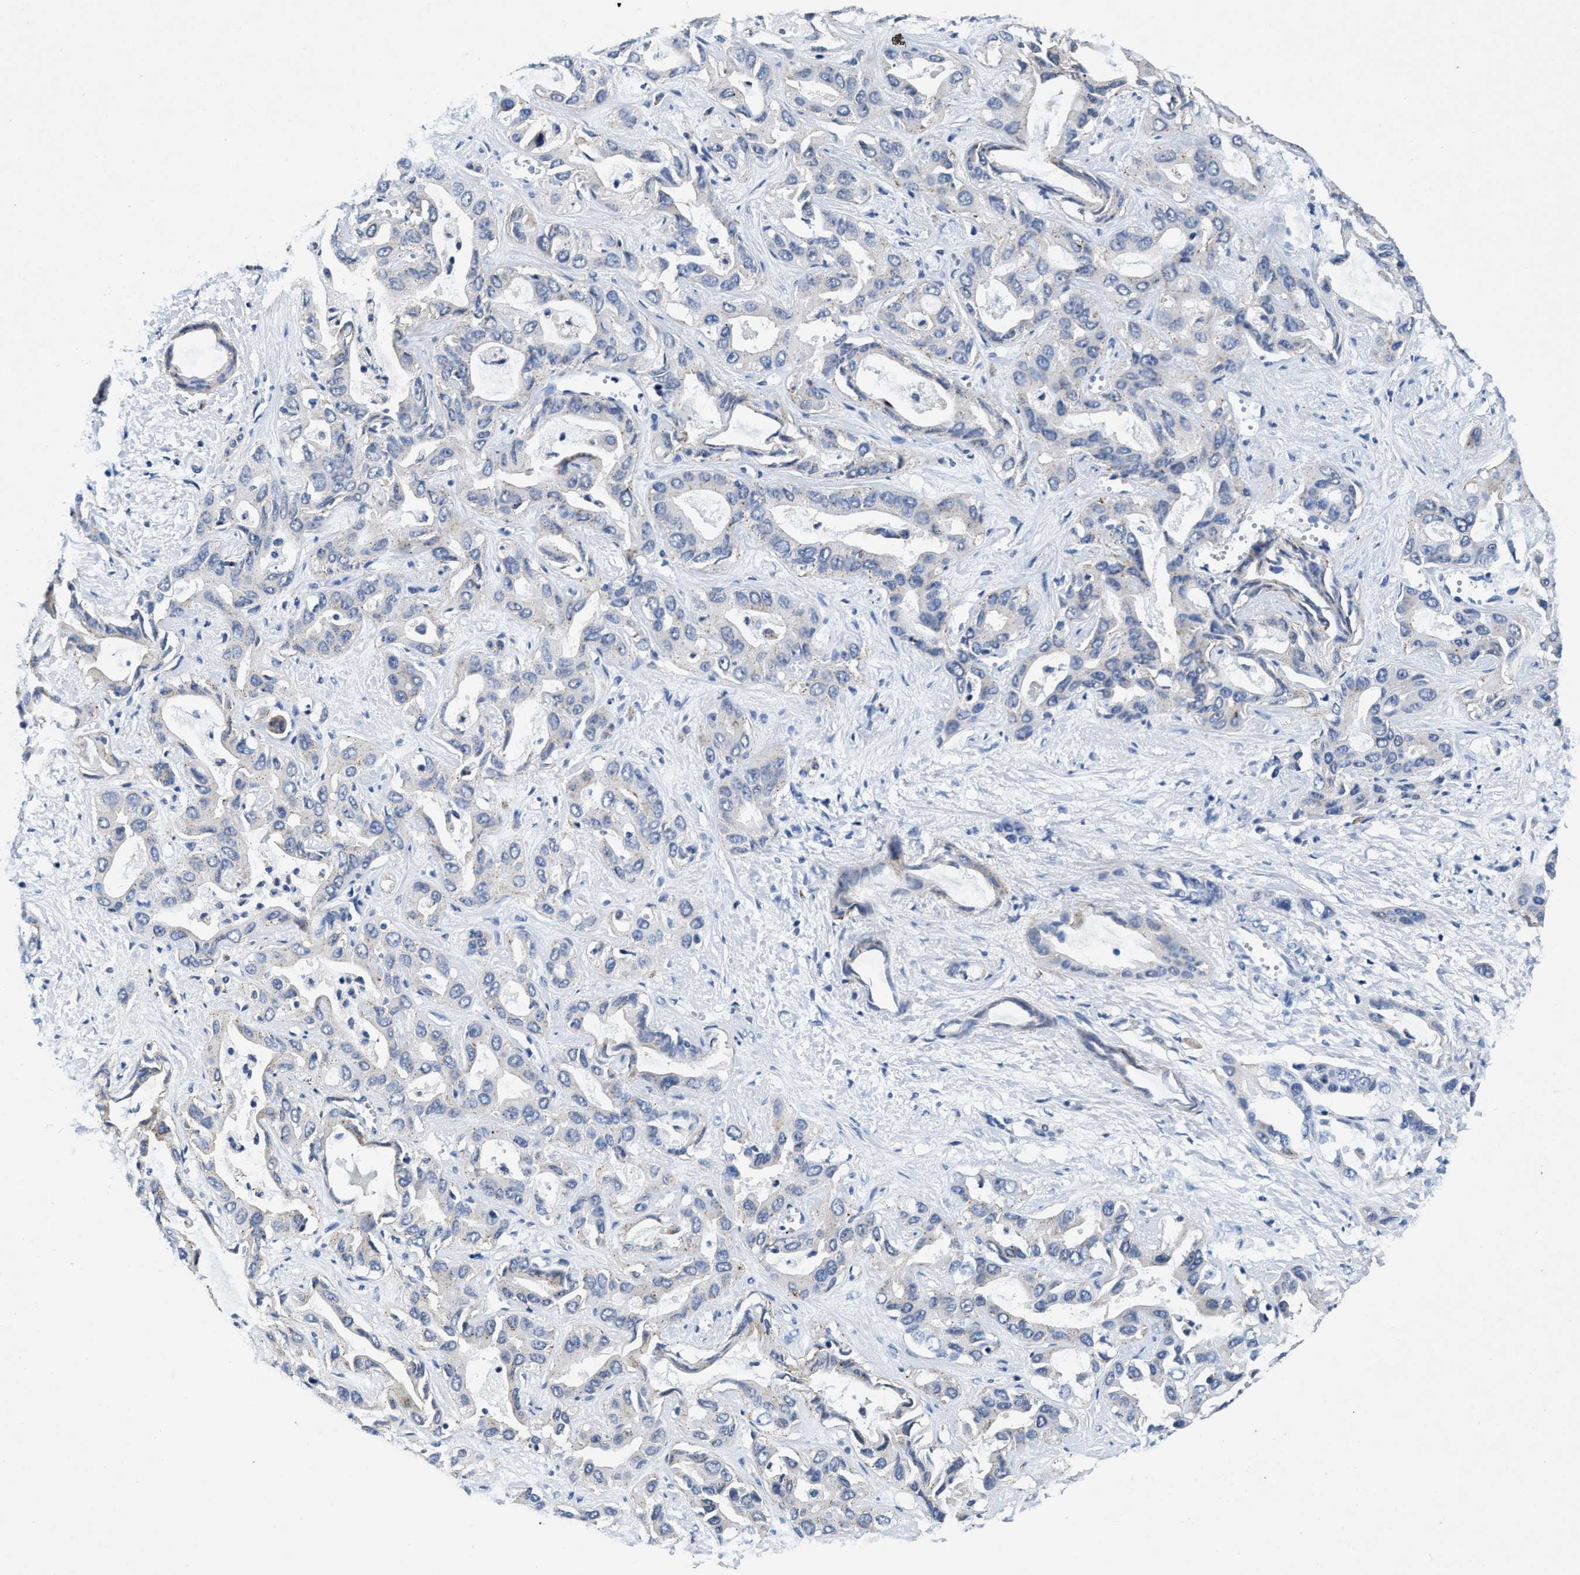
{"staining": {"intensity": "negative", "quantity": "none", "location": "none"}, "tissue": "liver cancer", "cell_type": "Tumor cells", "image_type": "cancer", "snomed": [{"axis": "morphology", "description": "Cholangiocarcinoma"}, {"axis": "topography", "description": "Liver"}], "caption": "The histopathology image displays no significant staining in tumor cells of cholangiocarcinoma (liver). (DAB immunohistochemistry (IHC) visualized using brightfield microscopy, high magnification).", "gene": "C2orf66", "patient": {"sex": "female", "age": 52}}